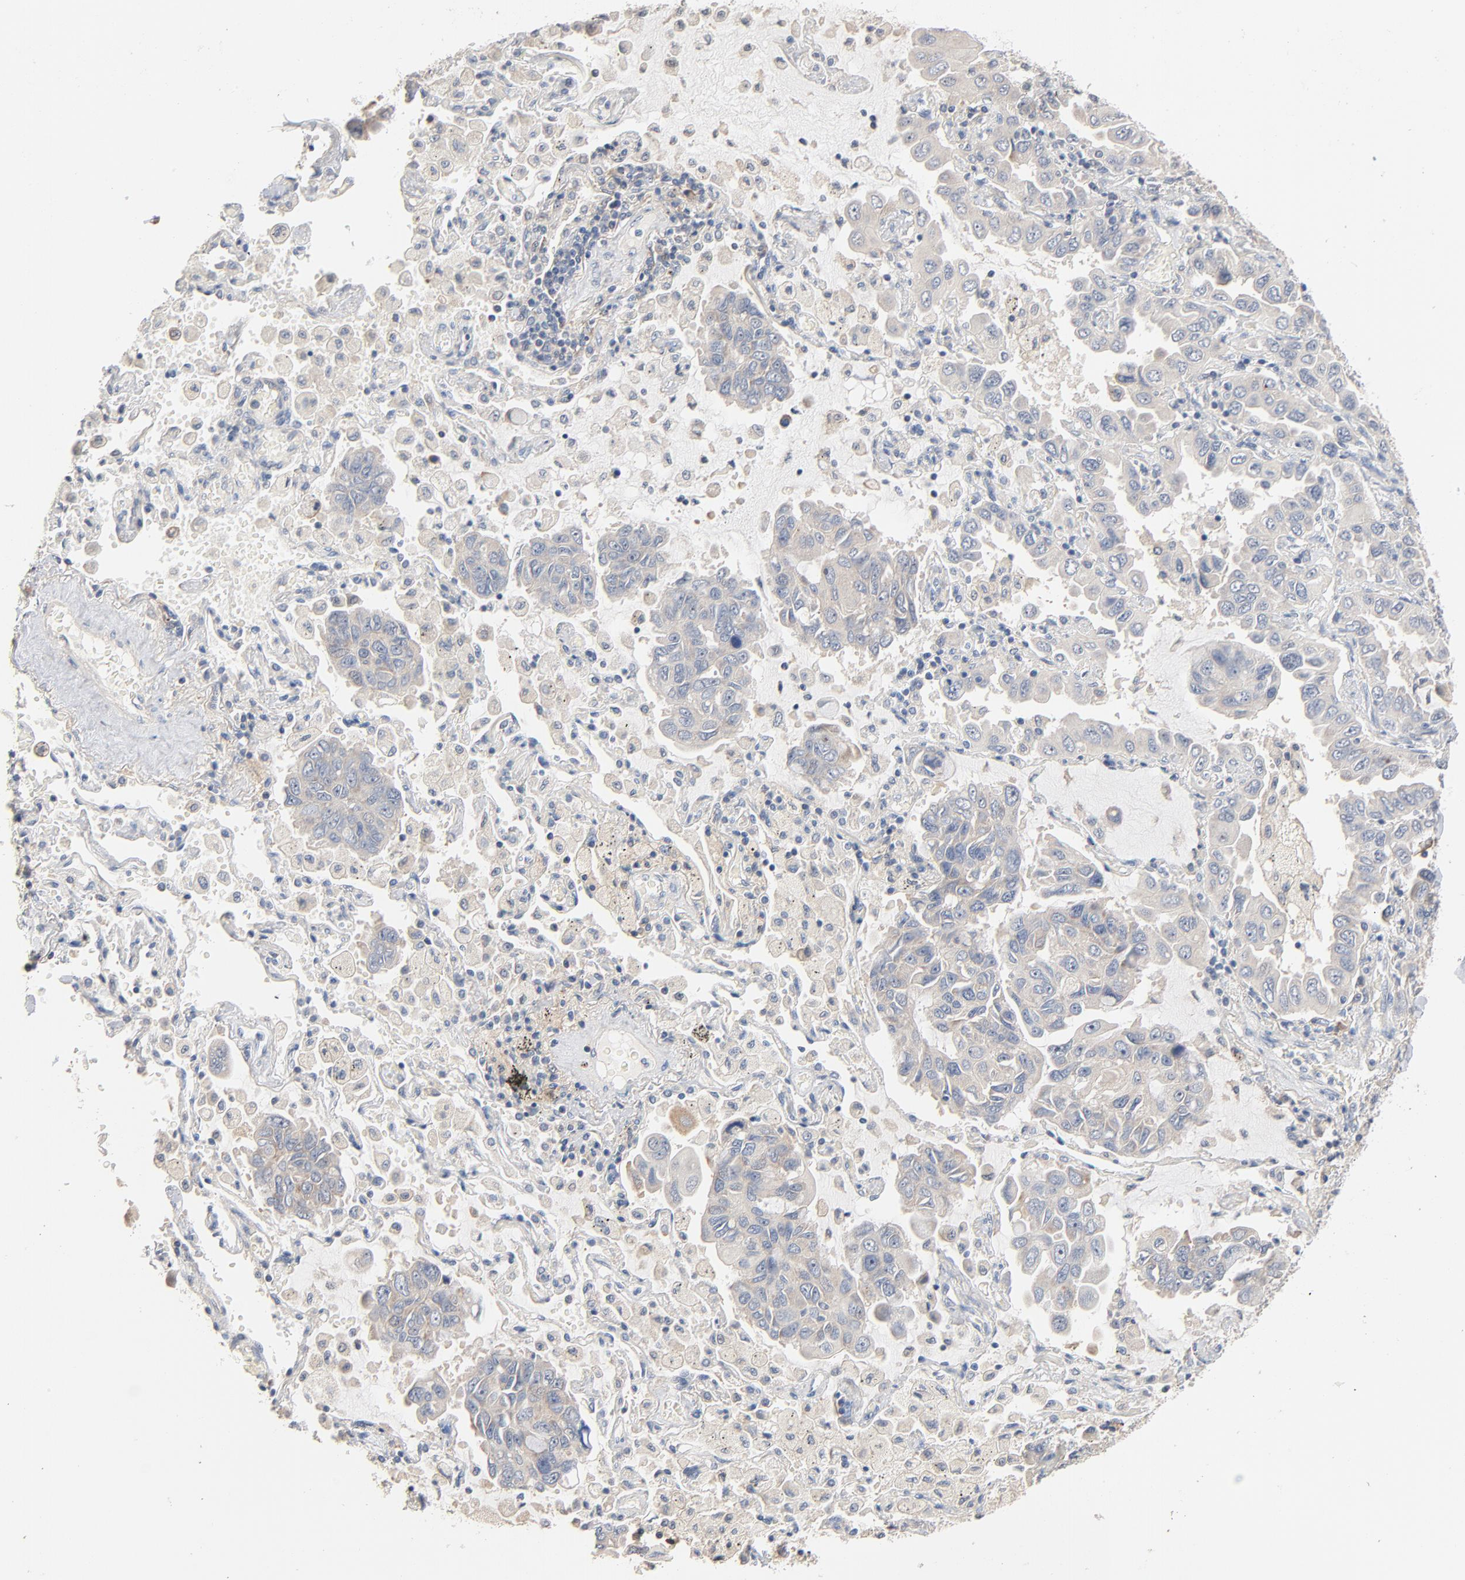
{"staining": {"intensity": "weak", "quantity": "<25%", "location": "cytoplasmic/membranous"}, "tissue": "lung cancer", "cell_type": "Tumor cells", "image_type": "cancer", "snomed": [{"axis": "morphology", "description": "Adenocarcinoma, NOS"}, {"axis": "topography", "description": "Lung"}], "caption": "A histopathology image of lung adenocarcinoma stained for a protein displays no brown staining in tumor cells.", "gene": "ZDHHC8", "patient": {"sex": "male", "age": 64}}